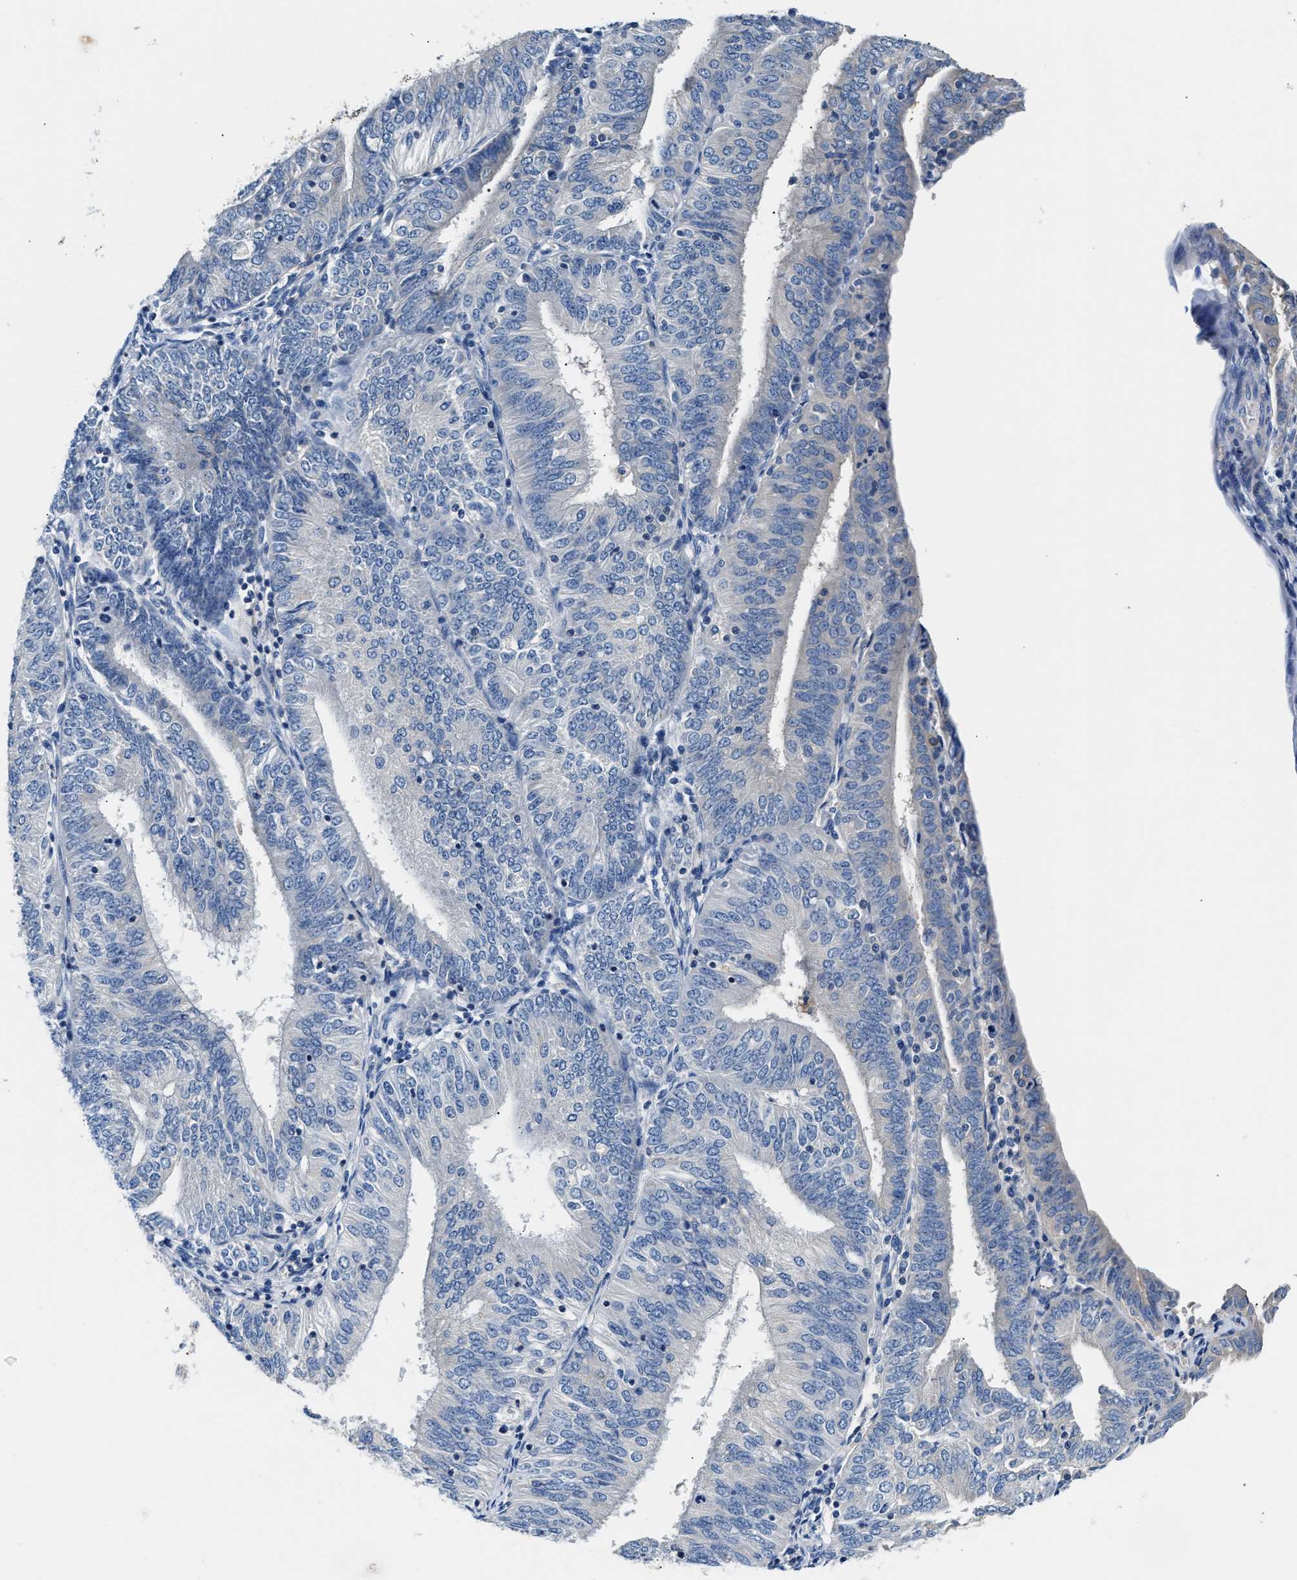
{"staining": {"intensity": "negative", "quantity": "none", "location": "none"}, "tissue": "endometrial cancer", "cell_type": "Tumor cells", "image_type": "cancer", "snomed": [{"axis": "morphology", "description": "Adenocarcinoma, NOS"}, {"axis": "topography", "description": "Endometrium"}], "caption": "Immunohistochemistry (IHC) histopathology image of neoplastic tissue: adenocarcinoma (endometrial) stained with DAB demonstrates no significant protein staining in tumor cells. Nuclei are stained in blue.", "gene": "TUT7", "patient": {"sex": "female", "age": 58}}